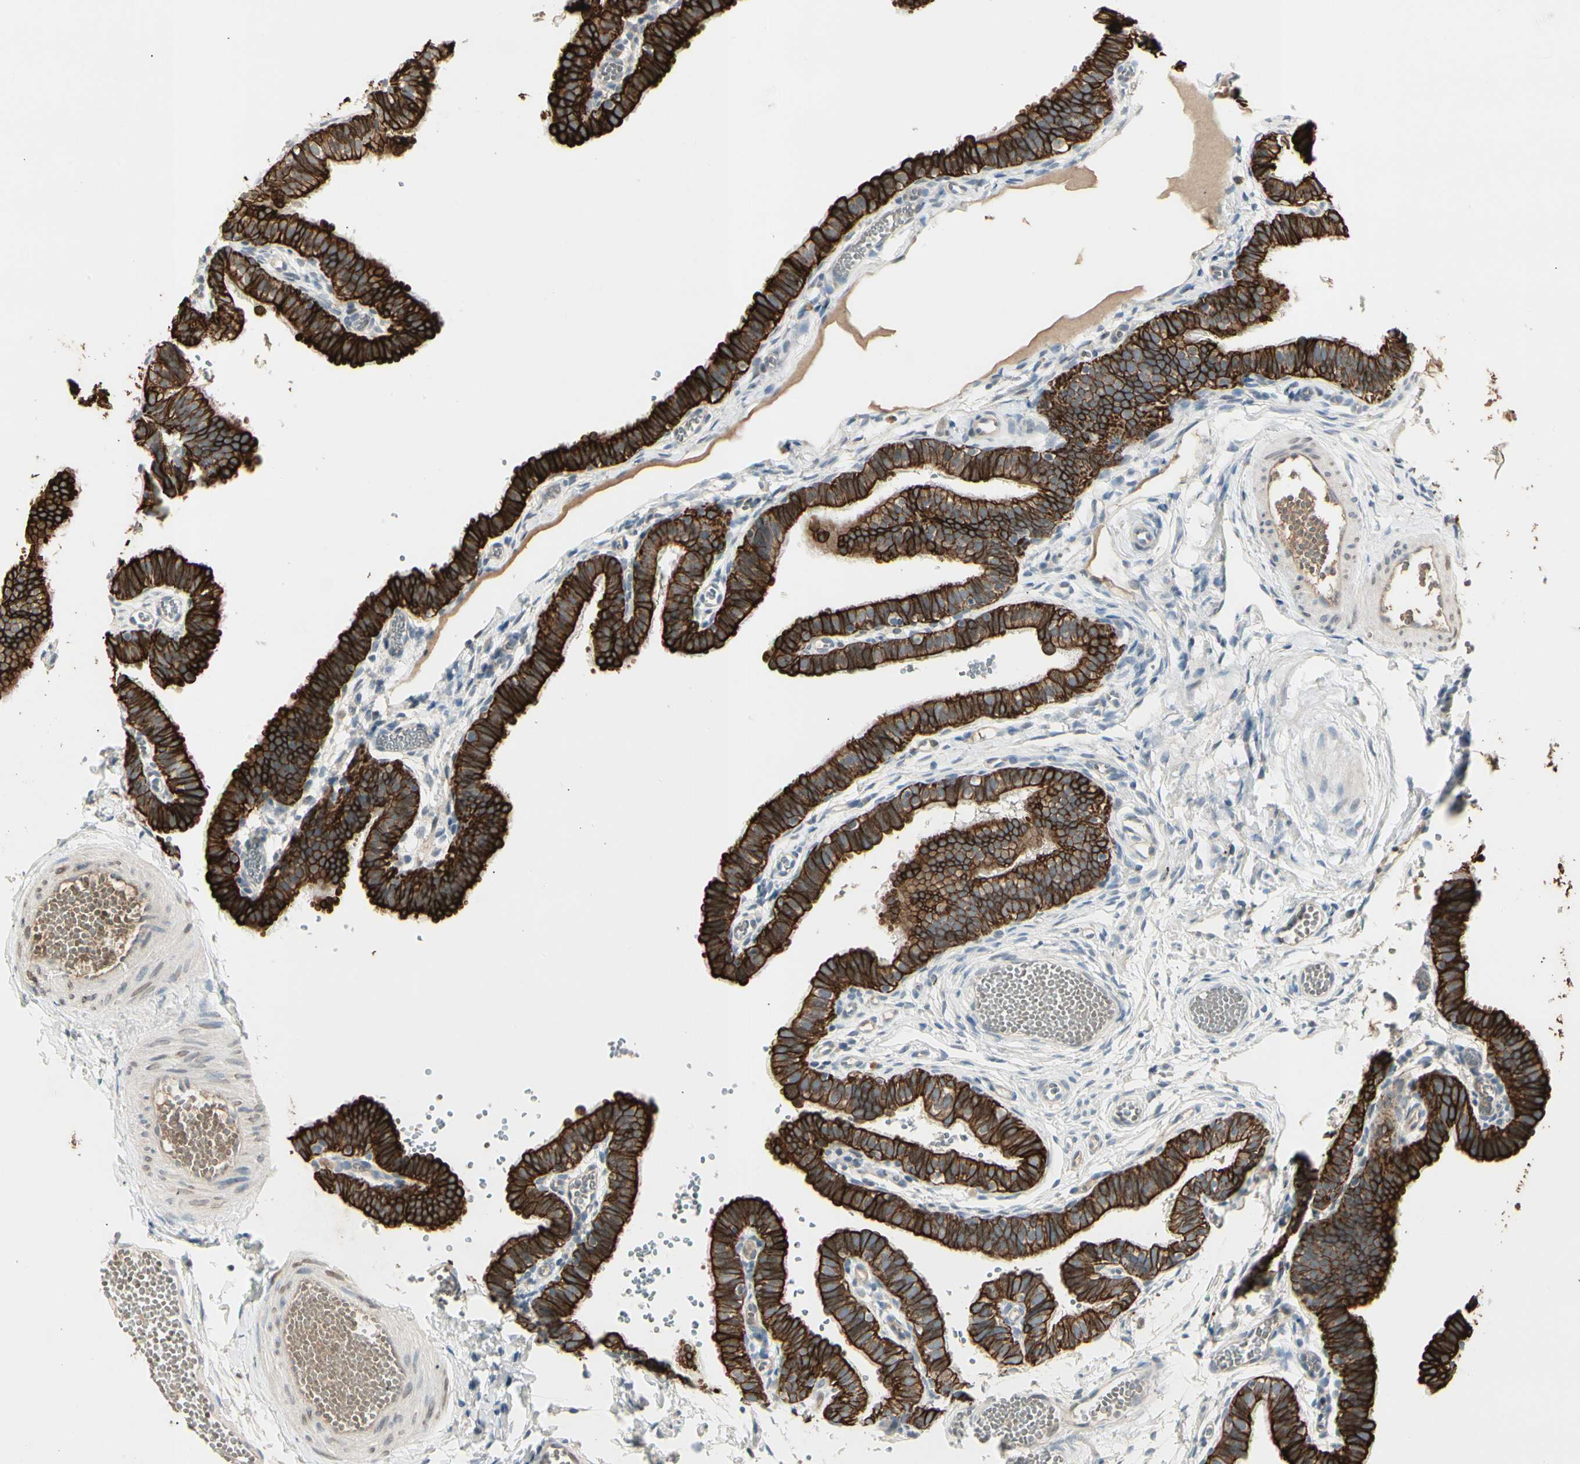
{"staining": {"intensity": "strong", "quantity": ">75%", "location": "cytoplasmic/membranous"}, "tissue": "fallopian tube", "cell_type": "Glandular cells", "image_type": "normal", "snomed": [{"axis": "morphology", "description": "Normal tissue, NOS"}, {"axis": "topography", "description": "Fallopian tube"}, {"axis": "topography", "description": "Placenta"}], "caption": "Immunohistochemistry photomicrograph of benign human fallopian tube stained for a protein (brown), which displays high levels of strong cytoplasmic/membranous positivity in about >75% of glandular cells.", "gene": "SKIL", "patient": {"sex": "female", "age": 34}}